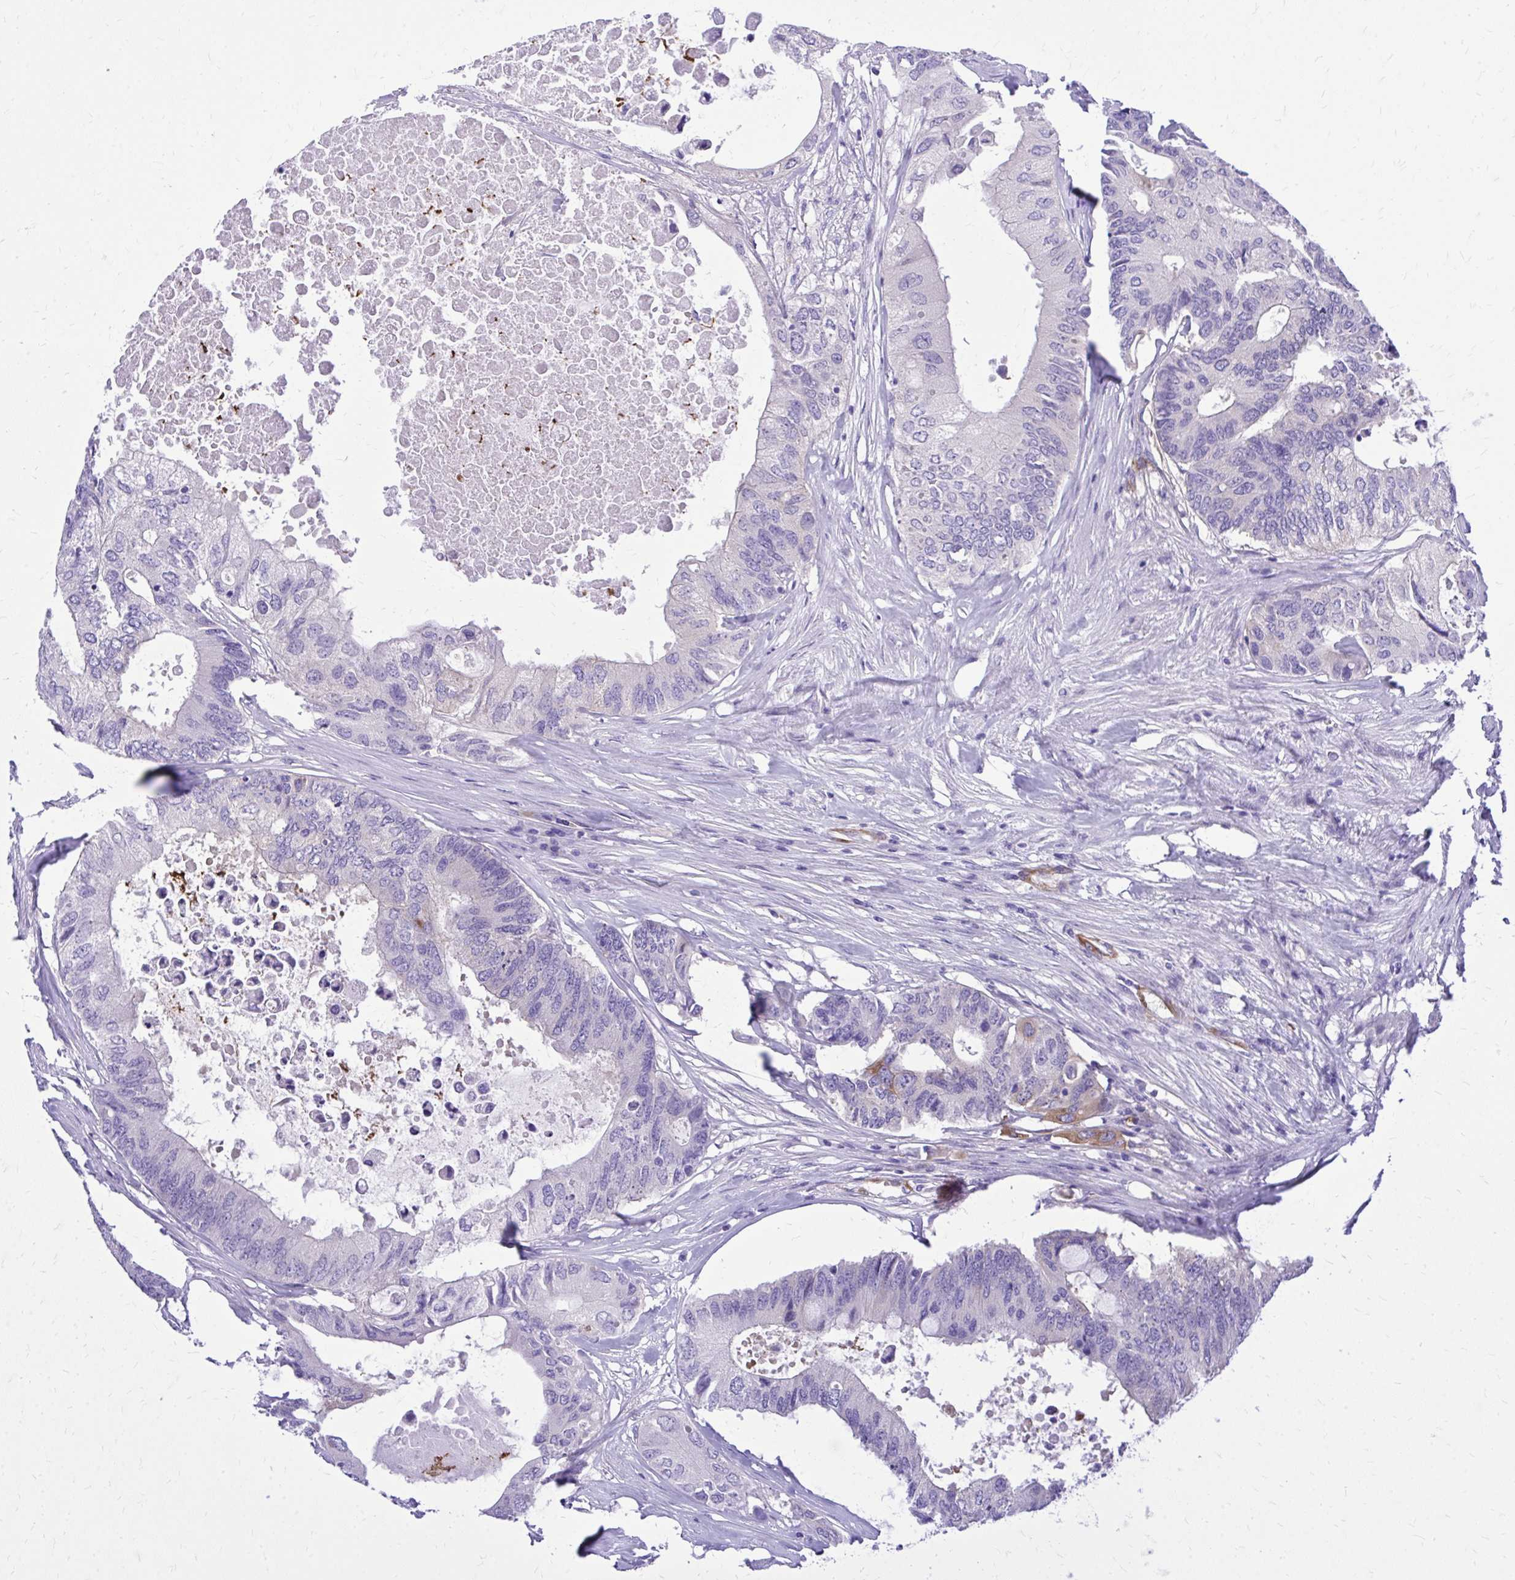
{"staining": {"intensity": "moderate", "quantity": "<25%", "location": "cytoplasmic/membranous"}, "tissue": "colorectal cancer", "cell_type": "Tumor cells", "image_type": "cancer", "snomed": [{"axis": "morphology", "description": "Adenocarcinoma, NOS"}, {"axis": "topography", "description": "Colon"}], "caption": "Immunohistochemistry (IHC) of human adenocarcinoma (colorectal) exhibits low levels of moderate cytoplasmic/membranous positivity in approximately <25% of tumor cells.", "gene": "EPB41L1", "patient": {"sex": "male", "age": 71}}